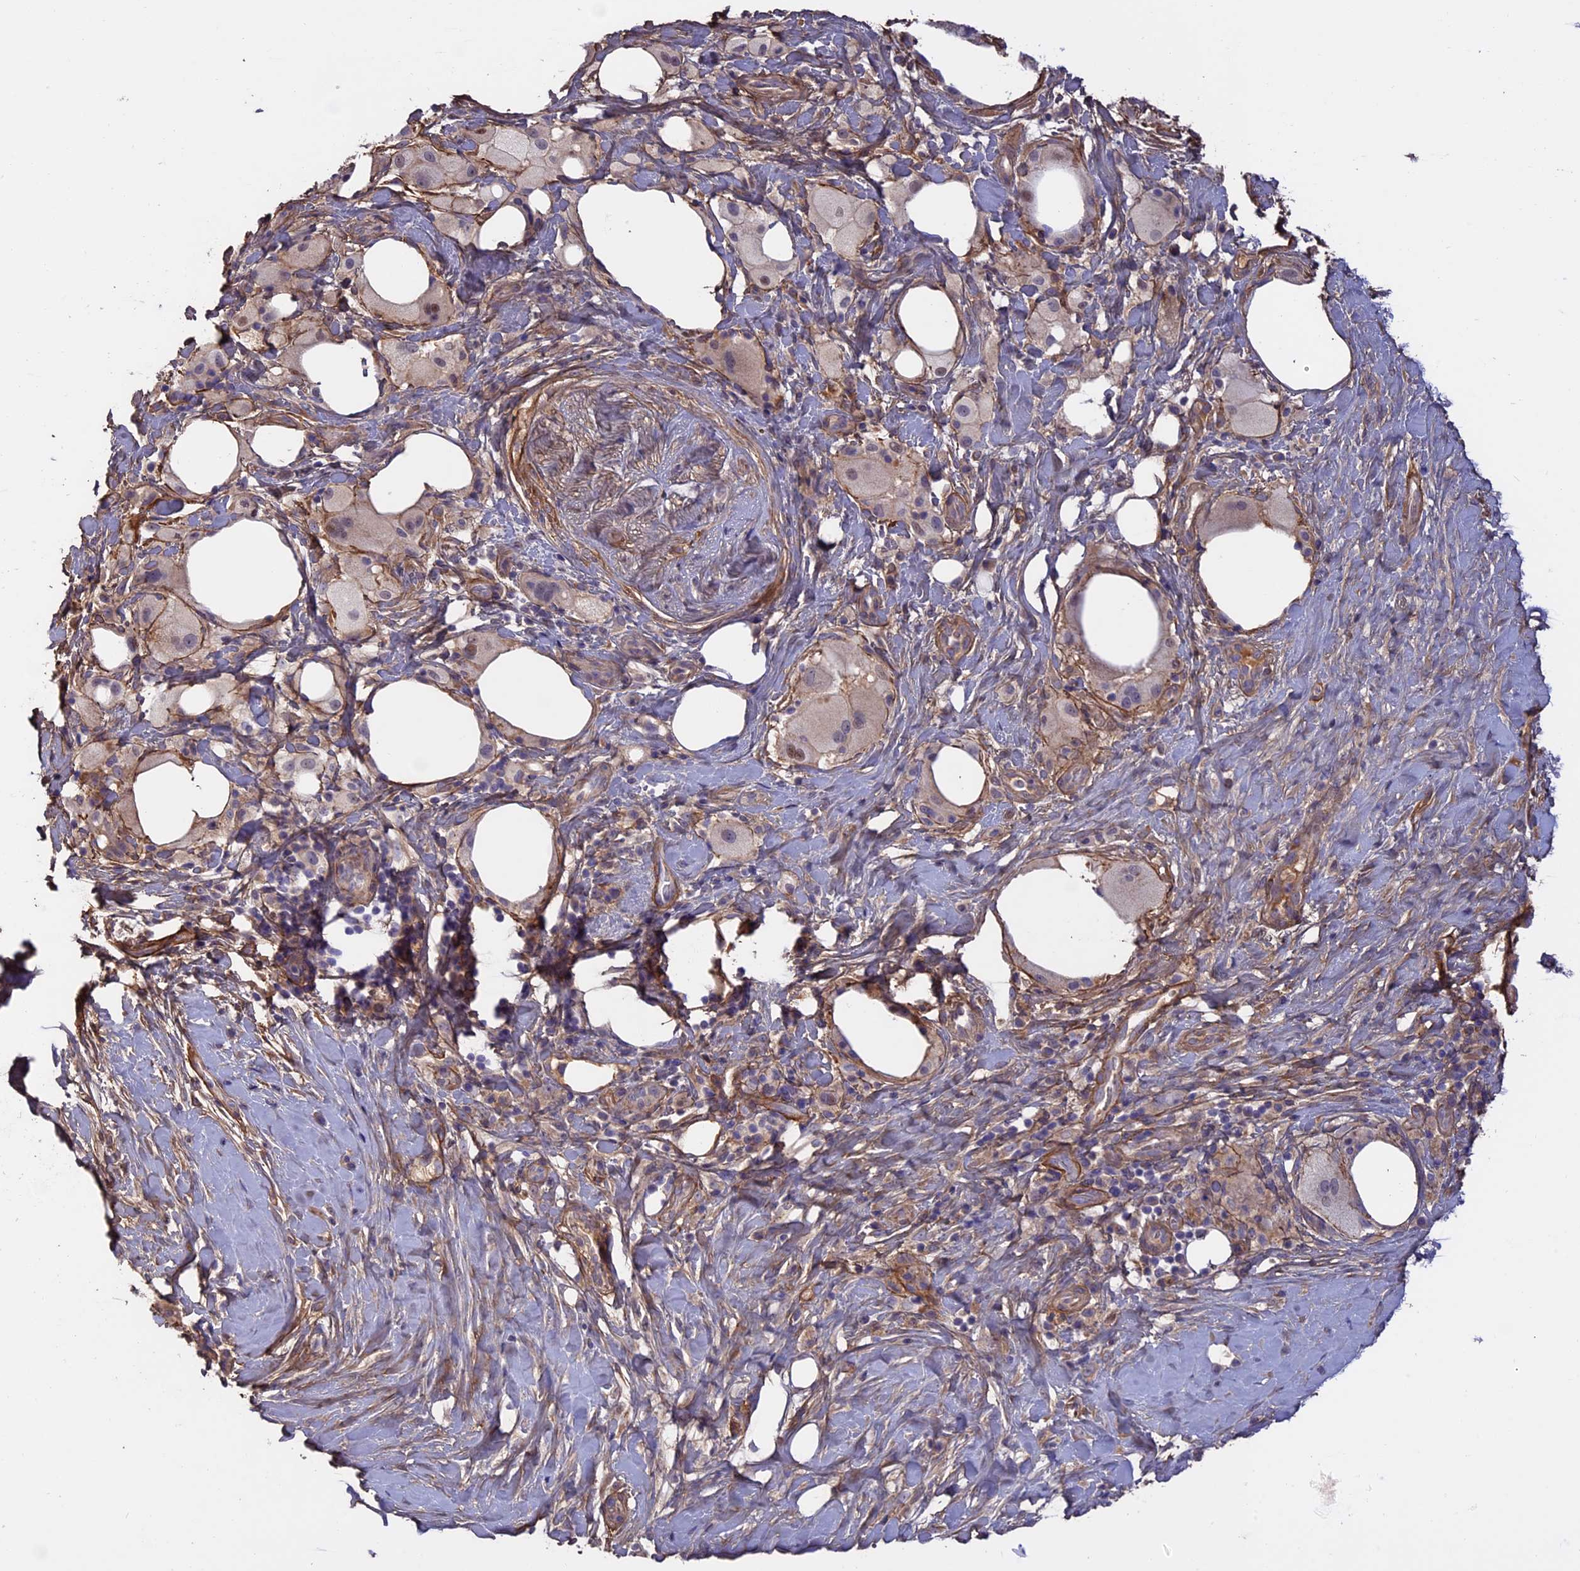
{"staining": {"intensity": "negative", "quantity": "none", "location": "none"}, "tissue": "pancreatic cancer", "cell_type": "Tumor cells", "image_type": "cancer", "snomed": [{"axis": "morphology", "description": "Adenocarcinoma, NOS"}, {"axis": "topography", "description": "Pancreas"}], "caption": "Histopathology image shows no significant protein staining in tumor cells of pancreatic cancer (adenocarcinoma). (Stains: DAB (3,3'-diaminobenzidine) immunohistochemistry with hematoxylin counter stain, Microscopy: brightfield microscopy at high magnification).", "gene": "COL4A3", "patient": {"sex": "male", "age": 58}}